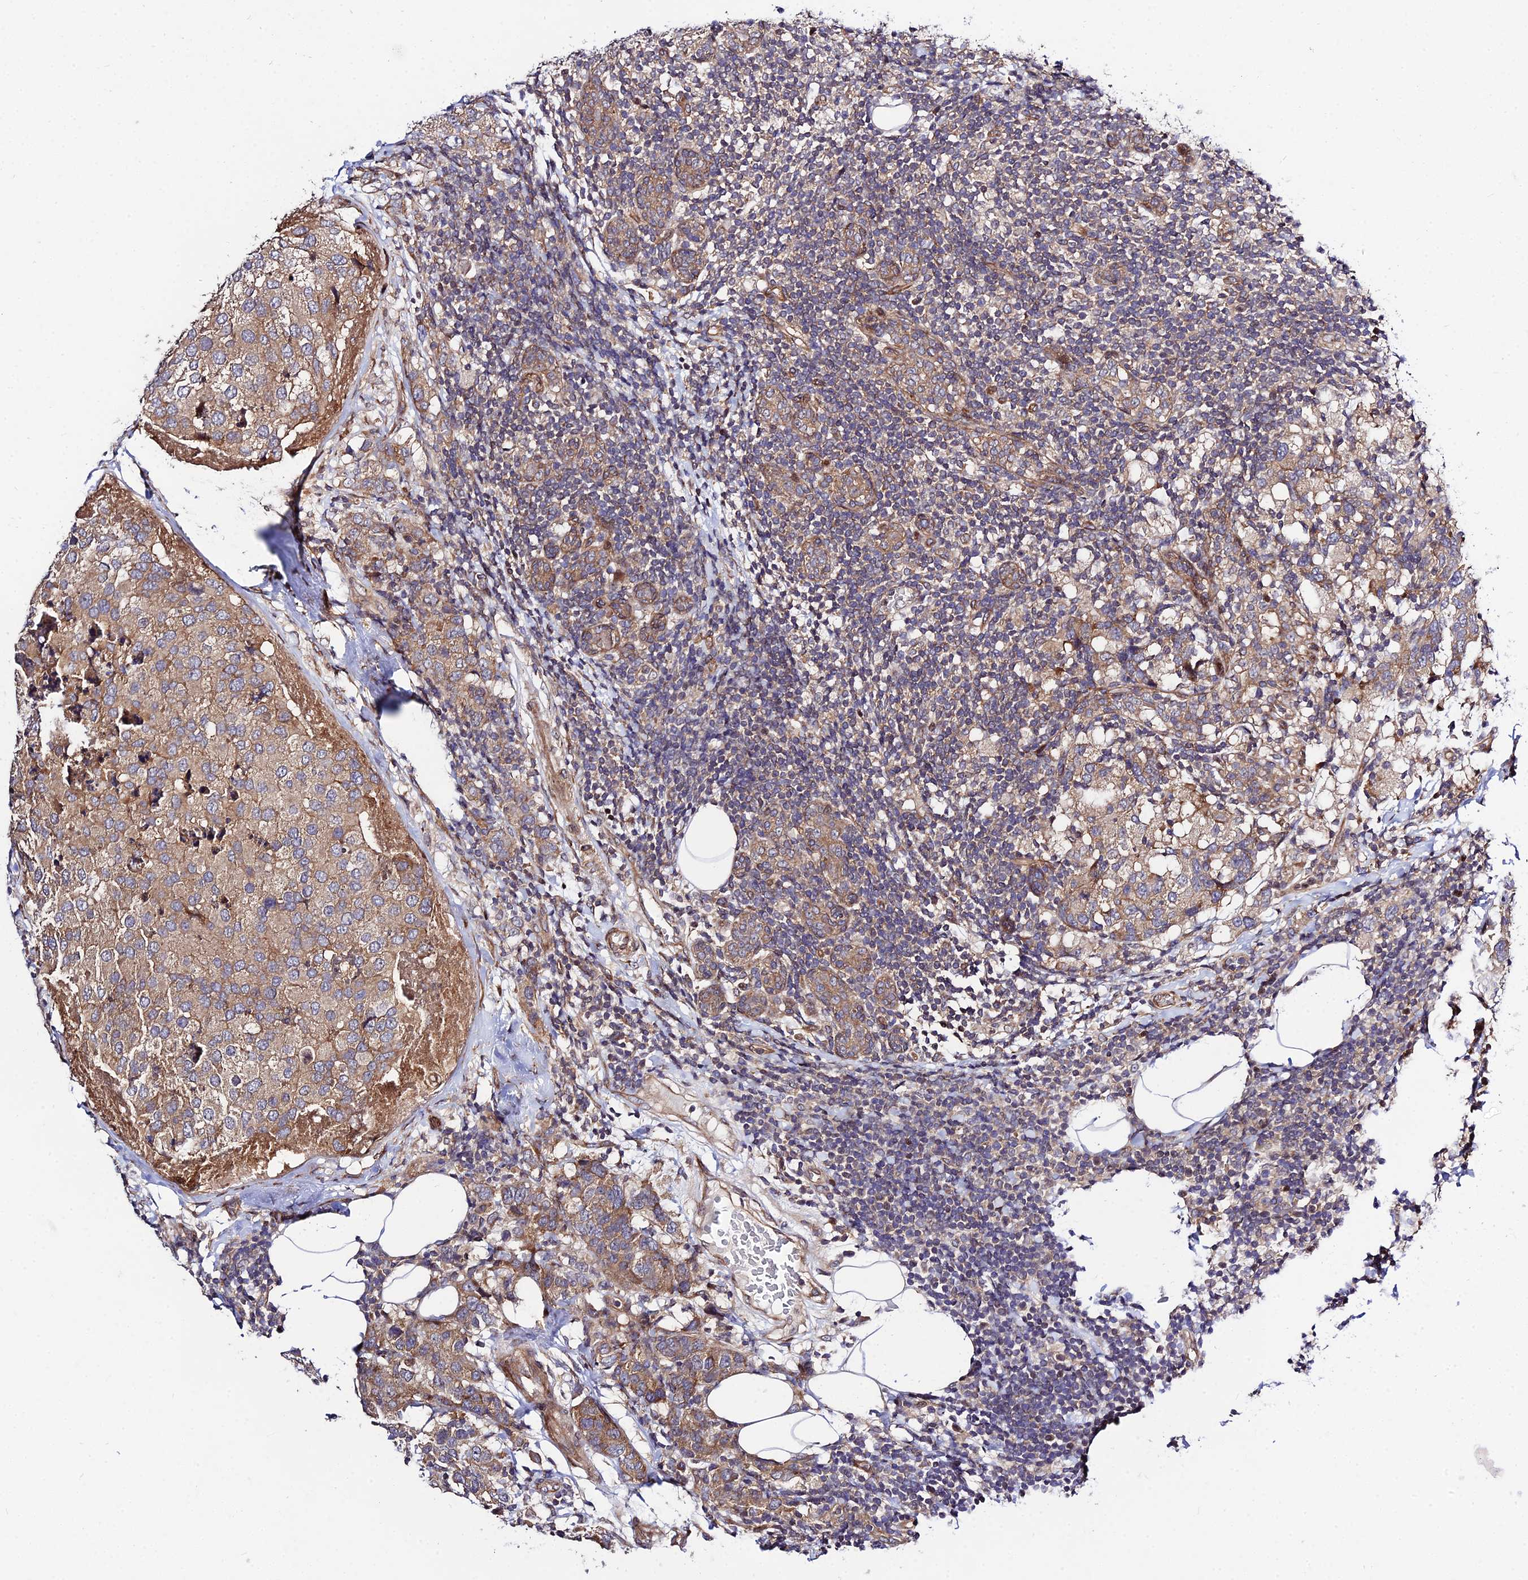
{"staining": {"intensity": "moderate", "quantity": ">75%", "location": "cytoplasmic/membranous"}, "tissue": "breast cancer", "cell_type": "Tumor cells", "image_type": "cancer", "snomed": [{"axis": "morphology", "description": "Lobular carcinoma"}, {"axis": "topography", "description": "Breast"}], "caption": "The immunohistochemical stain highlights moderate cytoplasmic/membranous positivity in tumor cells of breast cancer tissue. (DAB = brown stain, brightfield microscopy at high magnification).", "gene": "SMG6", "patient": {"sex": "female", "age": 59}}